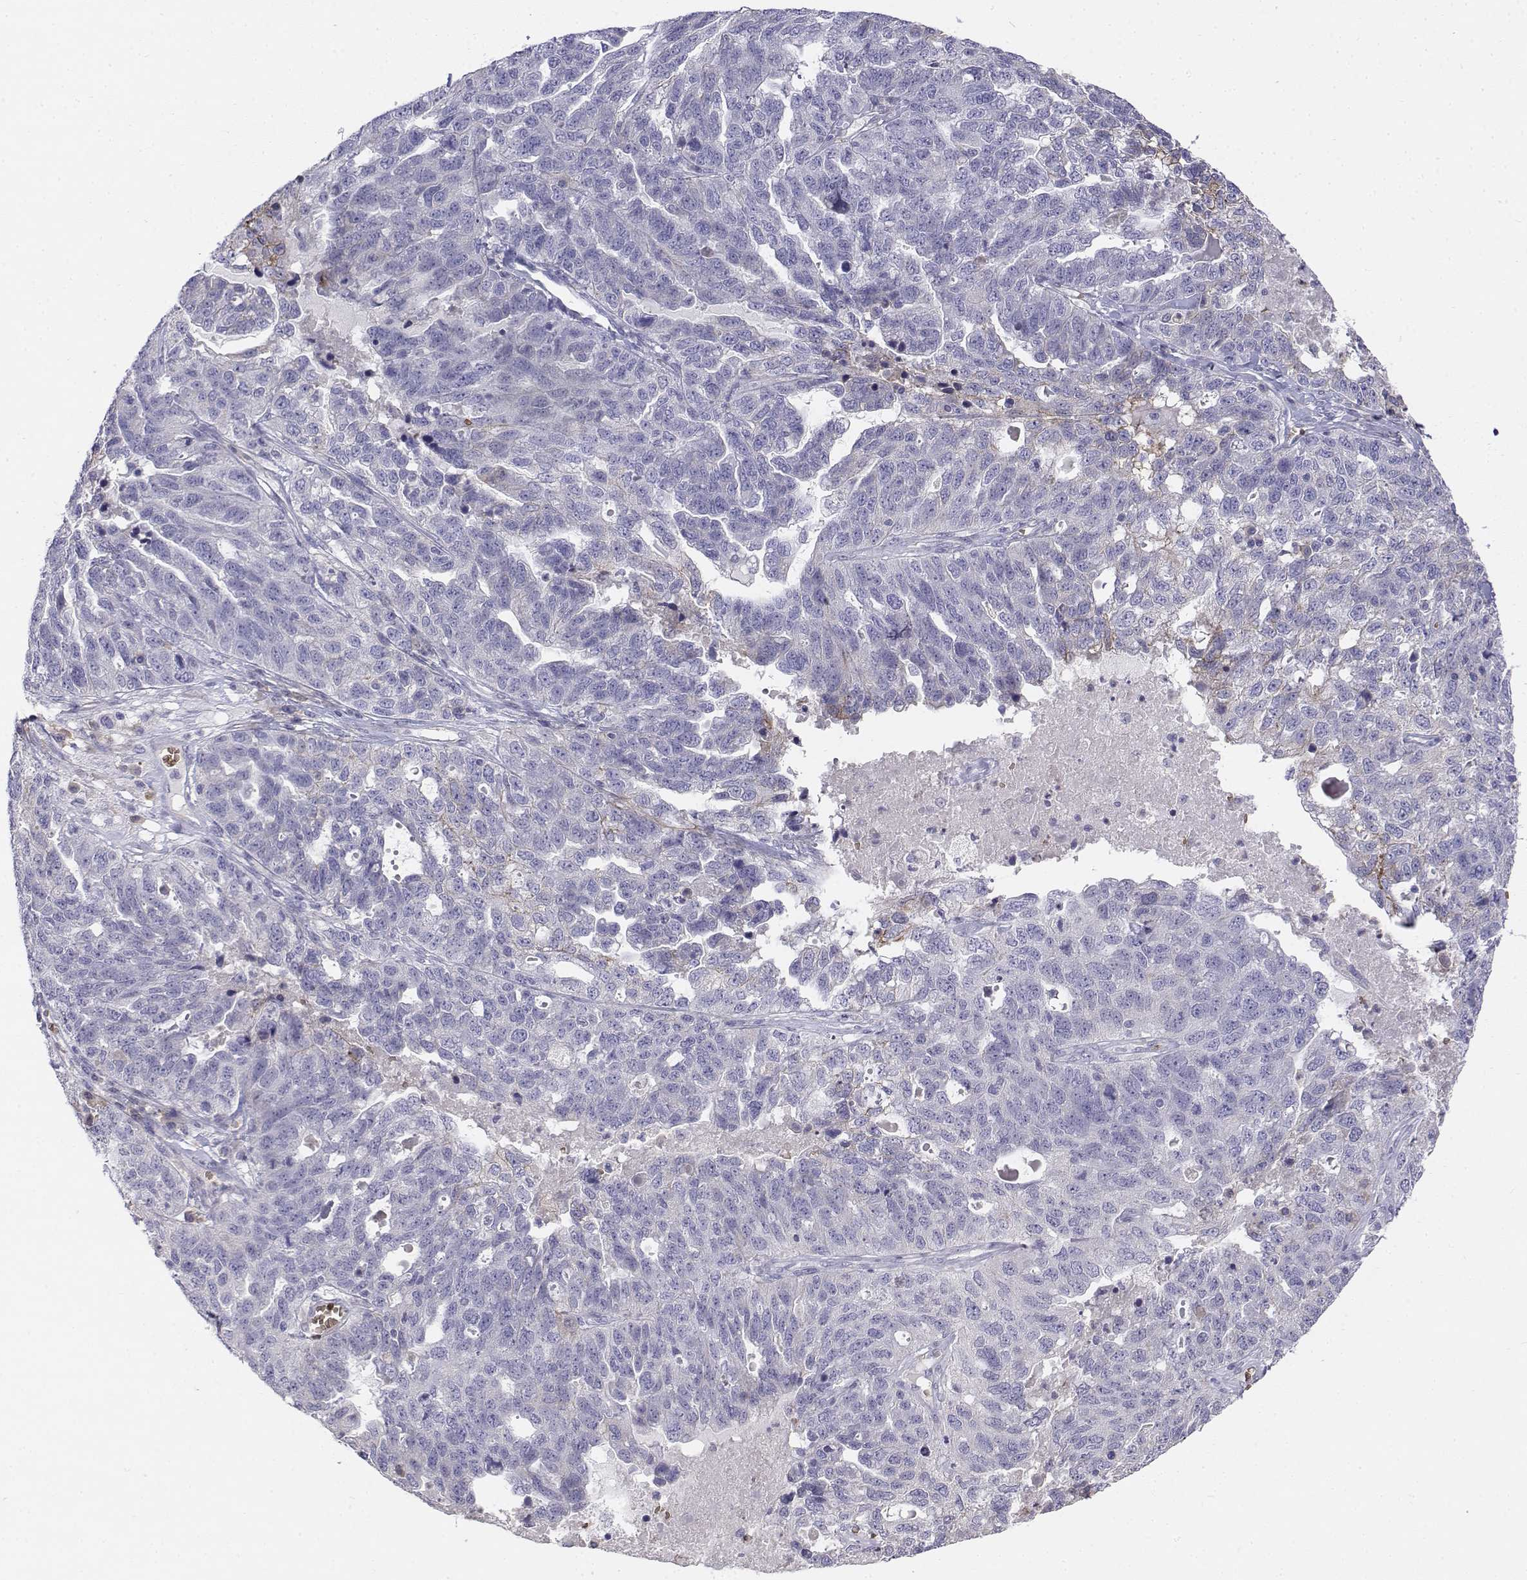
{"staining": {"intensity": "negative", "quantity": "none", "location": "none"}, "tissue": "ovarian cancer", "cell_type": "Tumor cells", "image_type": "cancer", "snomed": [{"axis": "morphology", "description": "Cystadenocarcinoma, serous, NOS"}, {"axis": "topography", "description": "Ovary"}], "caption": "The histopathology image demonstrates no staining of tumor cells in ovarian serous cystadenocarcinoma.", "gene": "CADM1", "patient": {"sex": "female", "age": 71}}